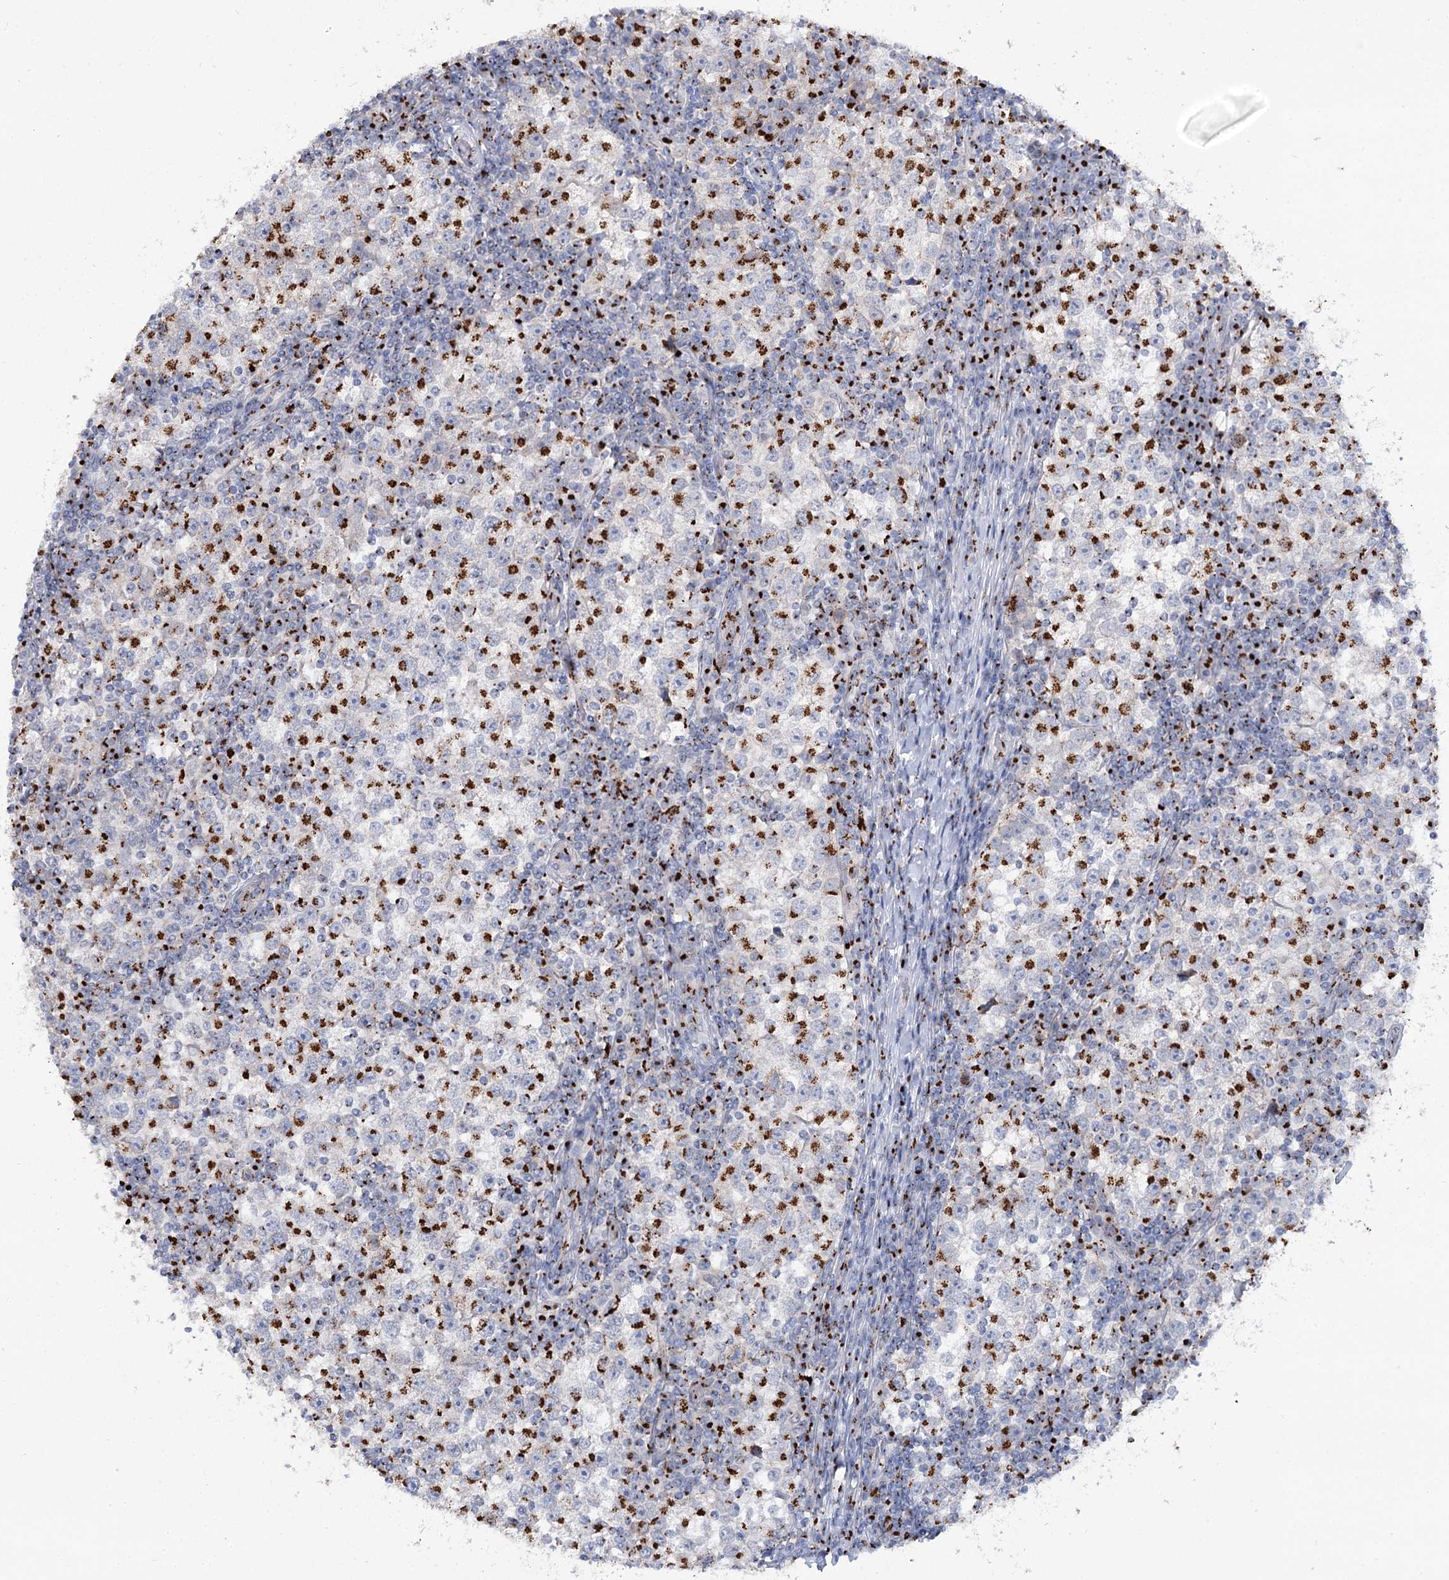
{"staining": {"intensity": "strong", "quantity": "25%-75%", "location": "cytoplasmic/membranous"}, "tissue": "testis cancer", "cell_type": "Tumor cells", "image_type": "cancer", "snomed": [{"axis": "morphology", "description": "Seminoma, NOS"}, {"axis": "topography", "description": "Testis"}], "caption": "This image displays immunohistochemistry (IHC) staining of human testis cancer (seminoma), with high strong cytoplasmic/membranous positivity in approximately 25%-75% of tumor cells.", "gene": "TMEM165", "patient": {"sex": "male", "age": 65}}